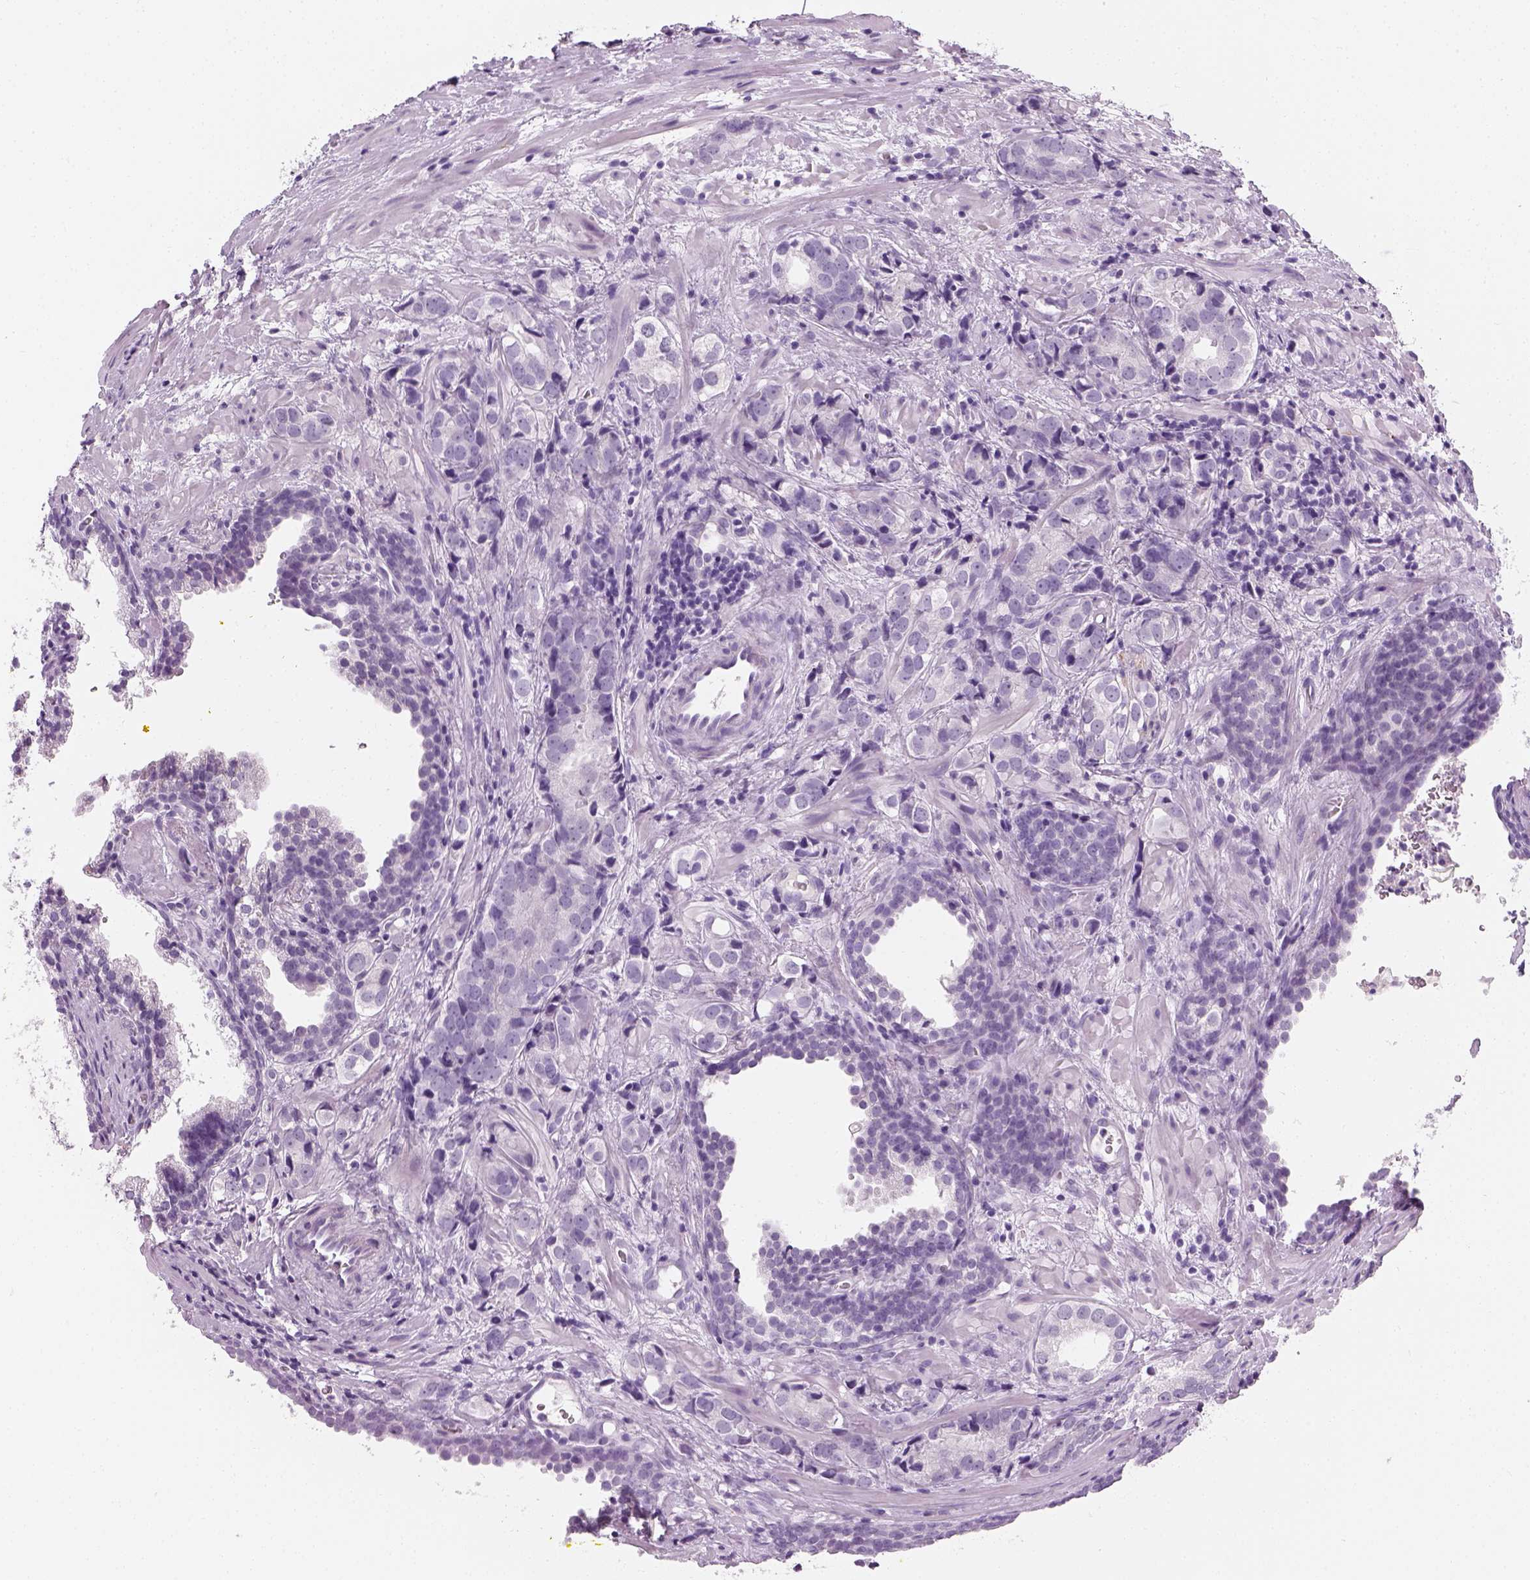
{"staining": {"intensity": "negative", "quantity": "none", "location": "none"}, "tissue": "prostate cancer", "cell_type": "Tumor cells", "image_type": "cancer", "snomed": [{"axis": "morphology", "description": "Adenocarcinoma, NOS"}, {"axis": "topography", "description": "Prostate and seminal vesicle, NOS"}], "caption": "There is no significant positivity in tumor cells of prostate cancer. (IHC, brightfield microscopy, high magnification).", "gene": "TH", "patient": {"sex": "male", "age": 63}}